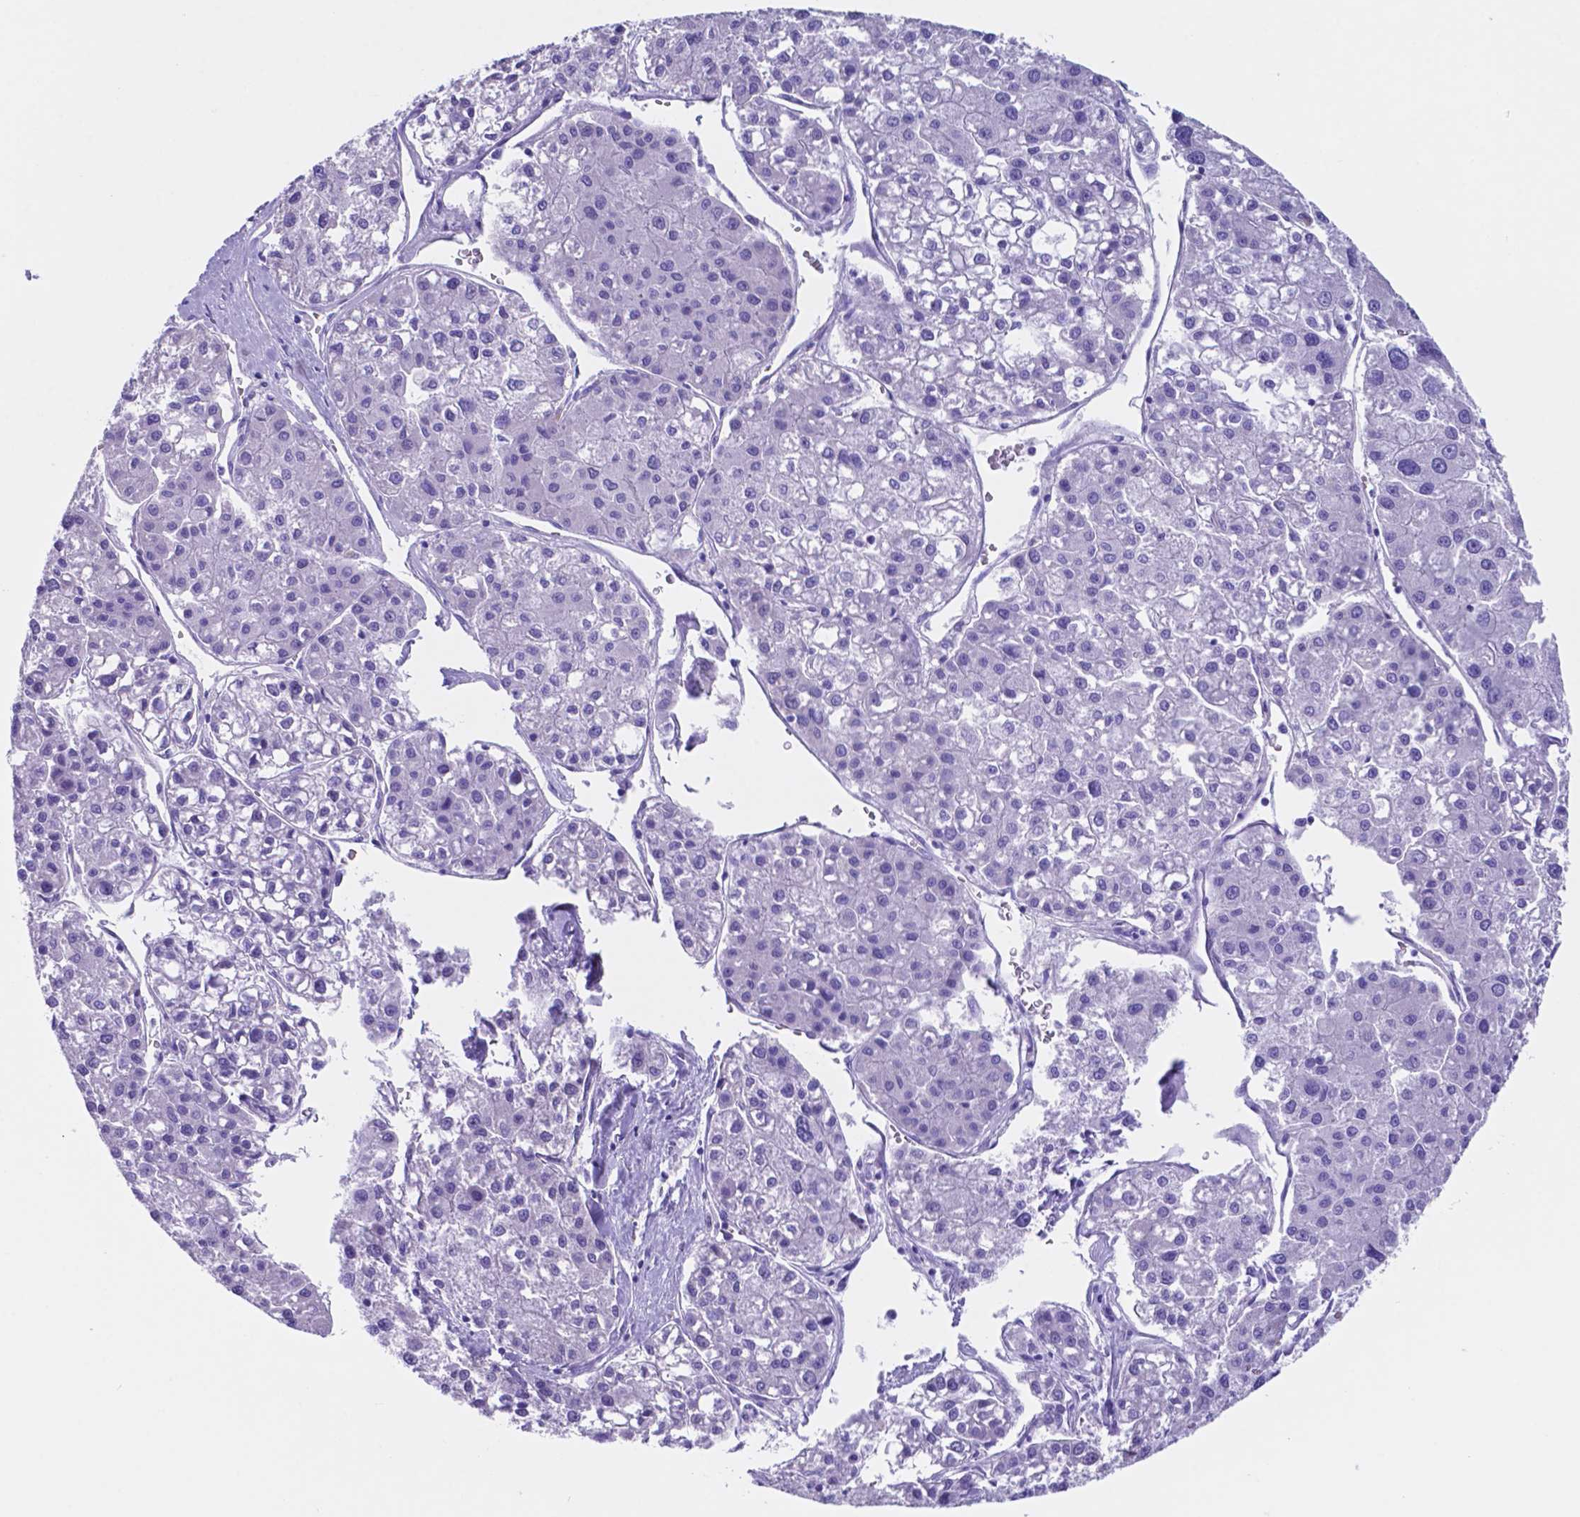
{"staining": {"intensity": "negative", "quantity": "none", "location": "none"}, "tissue": "liver cancer", "cell_type": "Tumor cells", "image_type": "cancer", "snomed": [{"axis": "morphology", "description": "Carcinoma, Hepatocellular, NOS"}, {"axis": "topography", "description": "Liver"}], "caption": "Hepatocellular carcinoma (liver) stained for a protein using IHC shows no positivity tumor cells.", "gene": "DNAAF8", "patient": {"sex": "male", "age": 73}}